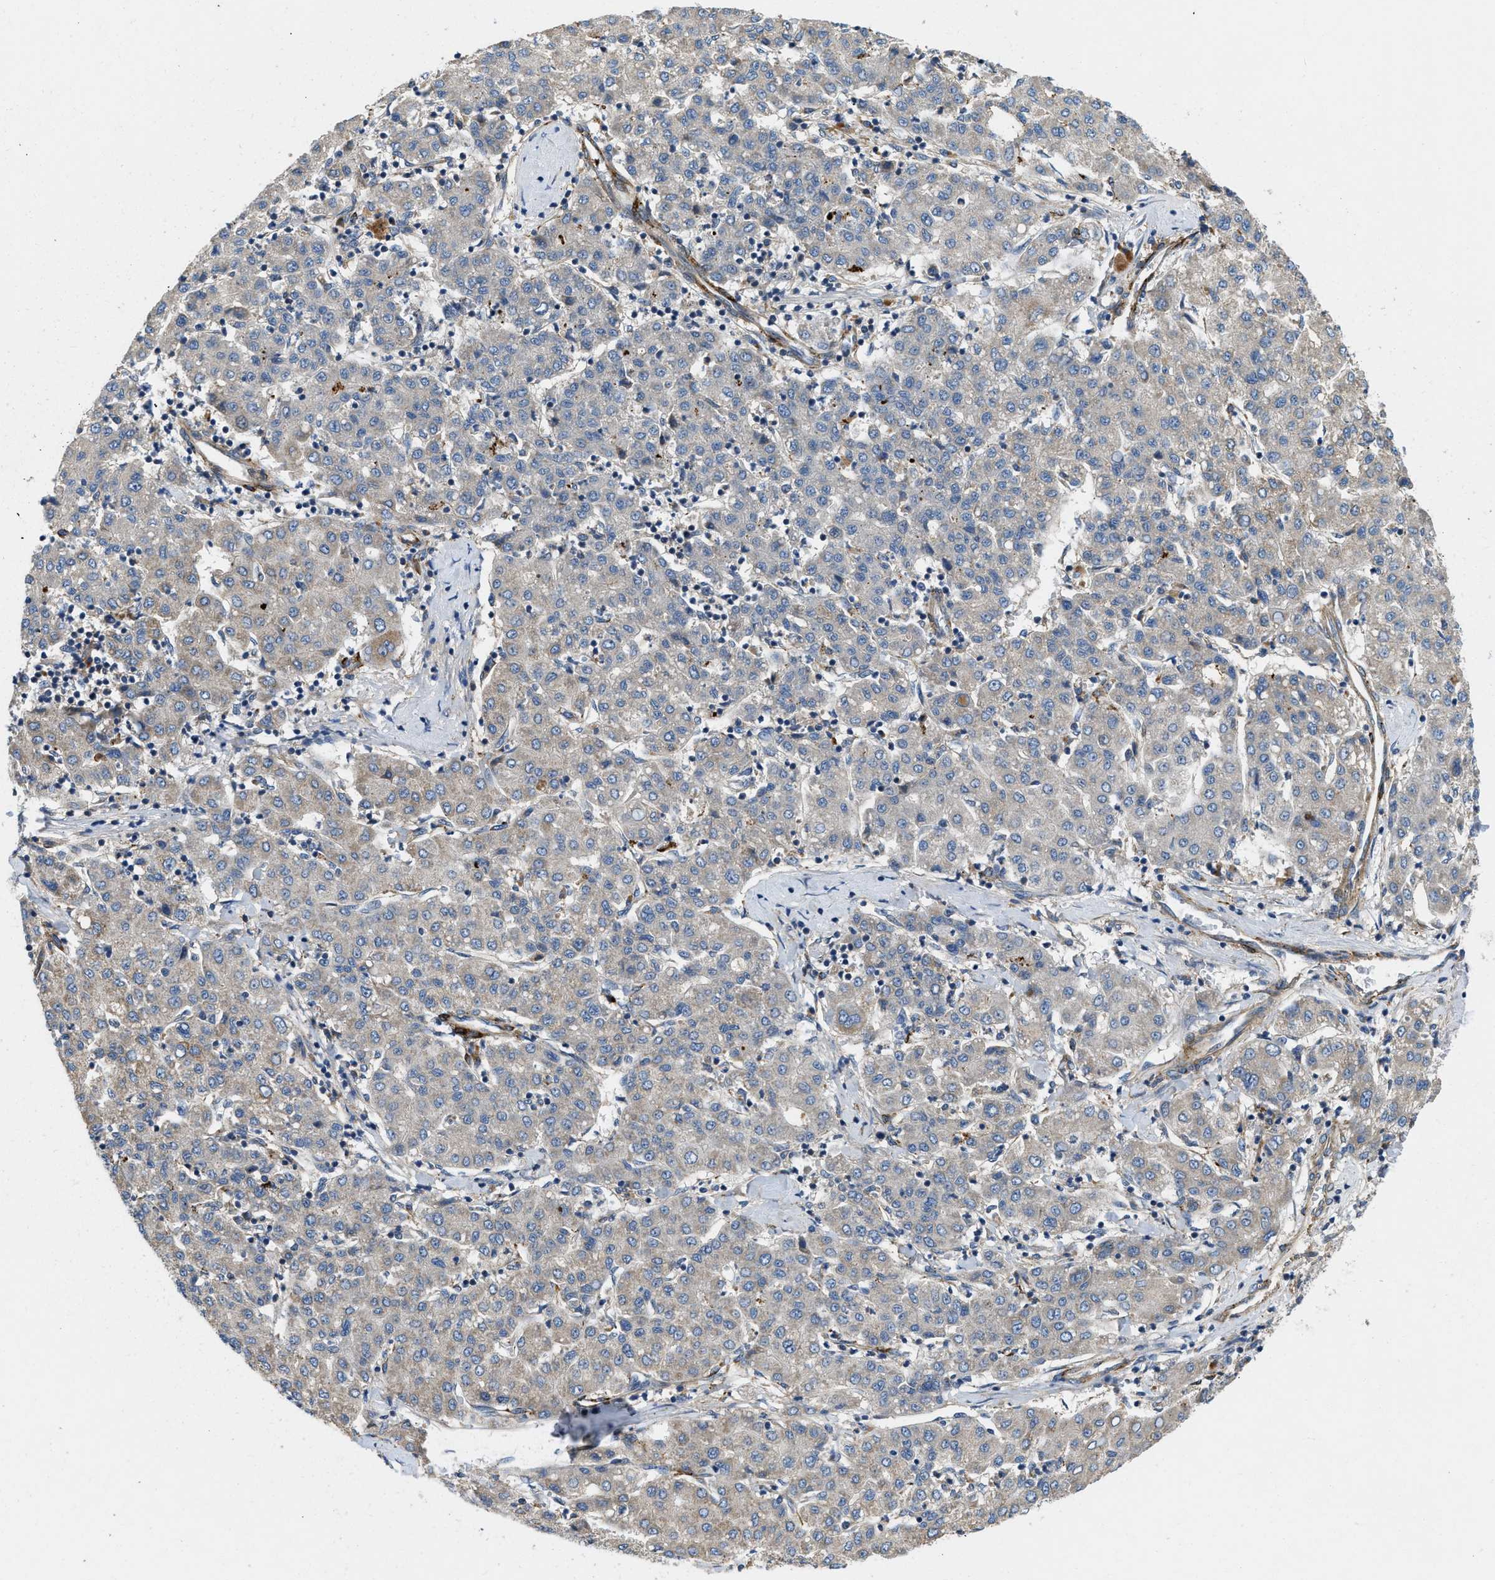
{"staining": {"intensity": "weak", "quantity": "<25%", "location": "cytoplasmic/membranous"}, "tissue": "liver cancer", "cell_type": "Tumor cells", "image_type": "cancer", "snomed": [{"axis": "morphology", "description": "Carcinoma, Hepatocellular, NOS"}, {"axis": "topography", "description": "Liver"}], "caption": "A histopathology image of liver hepatocellular carcinoma stained for a protein displays no brown staining in tumor cells.", "gene": "ZNF599", "patient": {"sex": "male", "age": 65}}